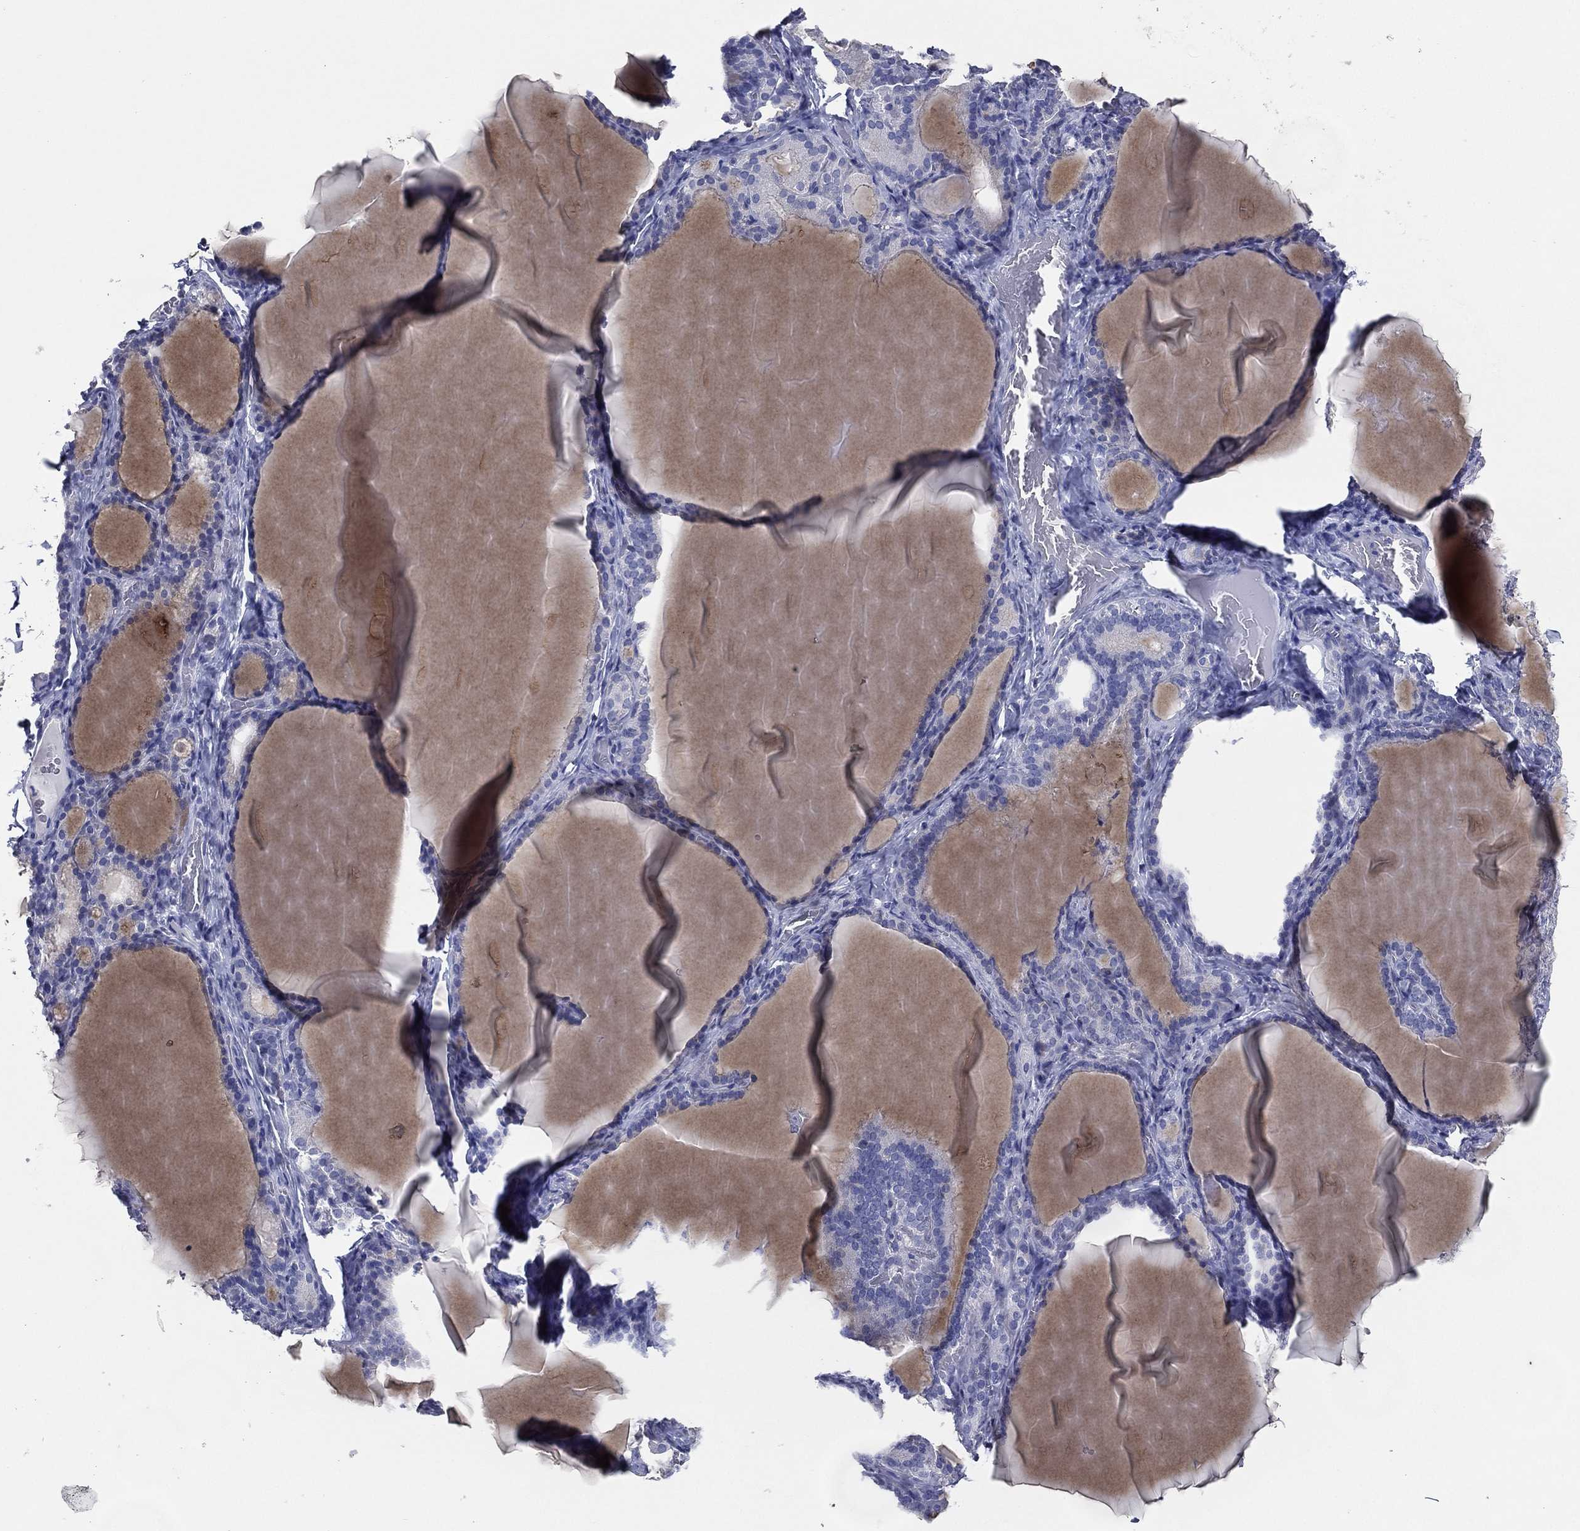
{"staining": {"intensity": "negative", "quantity": "none", "location": "none"}, "tissue": "thyroid gland", "cell_type": "Glandular cells", "image_type": "normal", "snomed": [{"axis": "morphology", "description": "Normal tissue, NOS"}, {"axis": "morphology", "description": "Hyperplasia, NOS"}, {"axis": "topography", "description": "Thyroid gland"}], "caption": "Glandular cells are negative for protein expression in unremarkable human thyroid gland. (Immunohistochemistry (ihc), brightfield microscopy, high magnification).", "gene": "TFAP2A", "patient": {"sex": "female", "age": 27}}